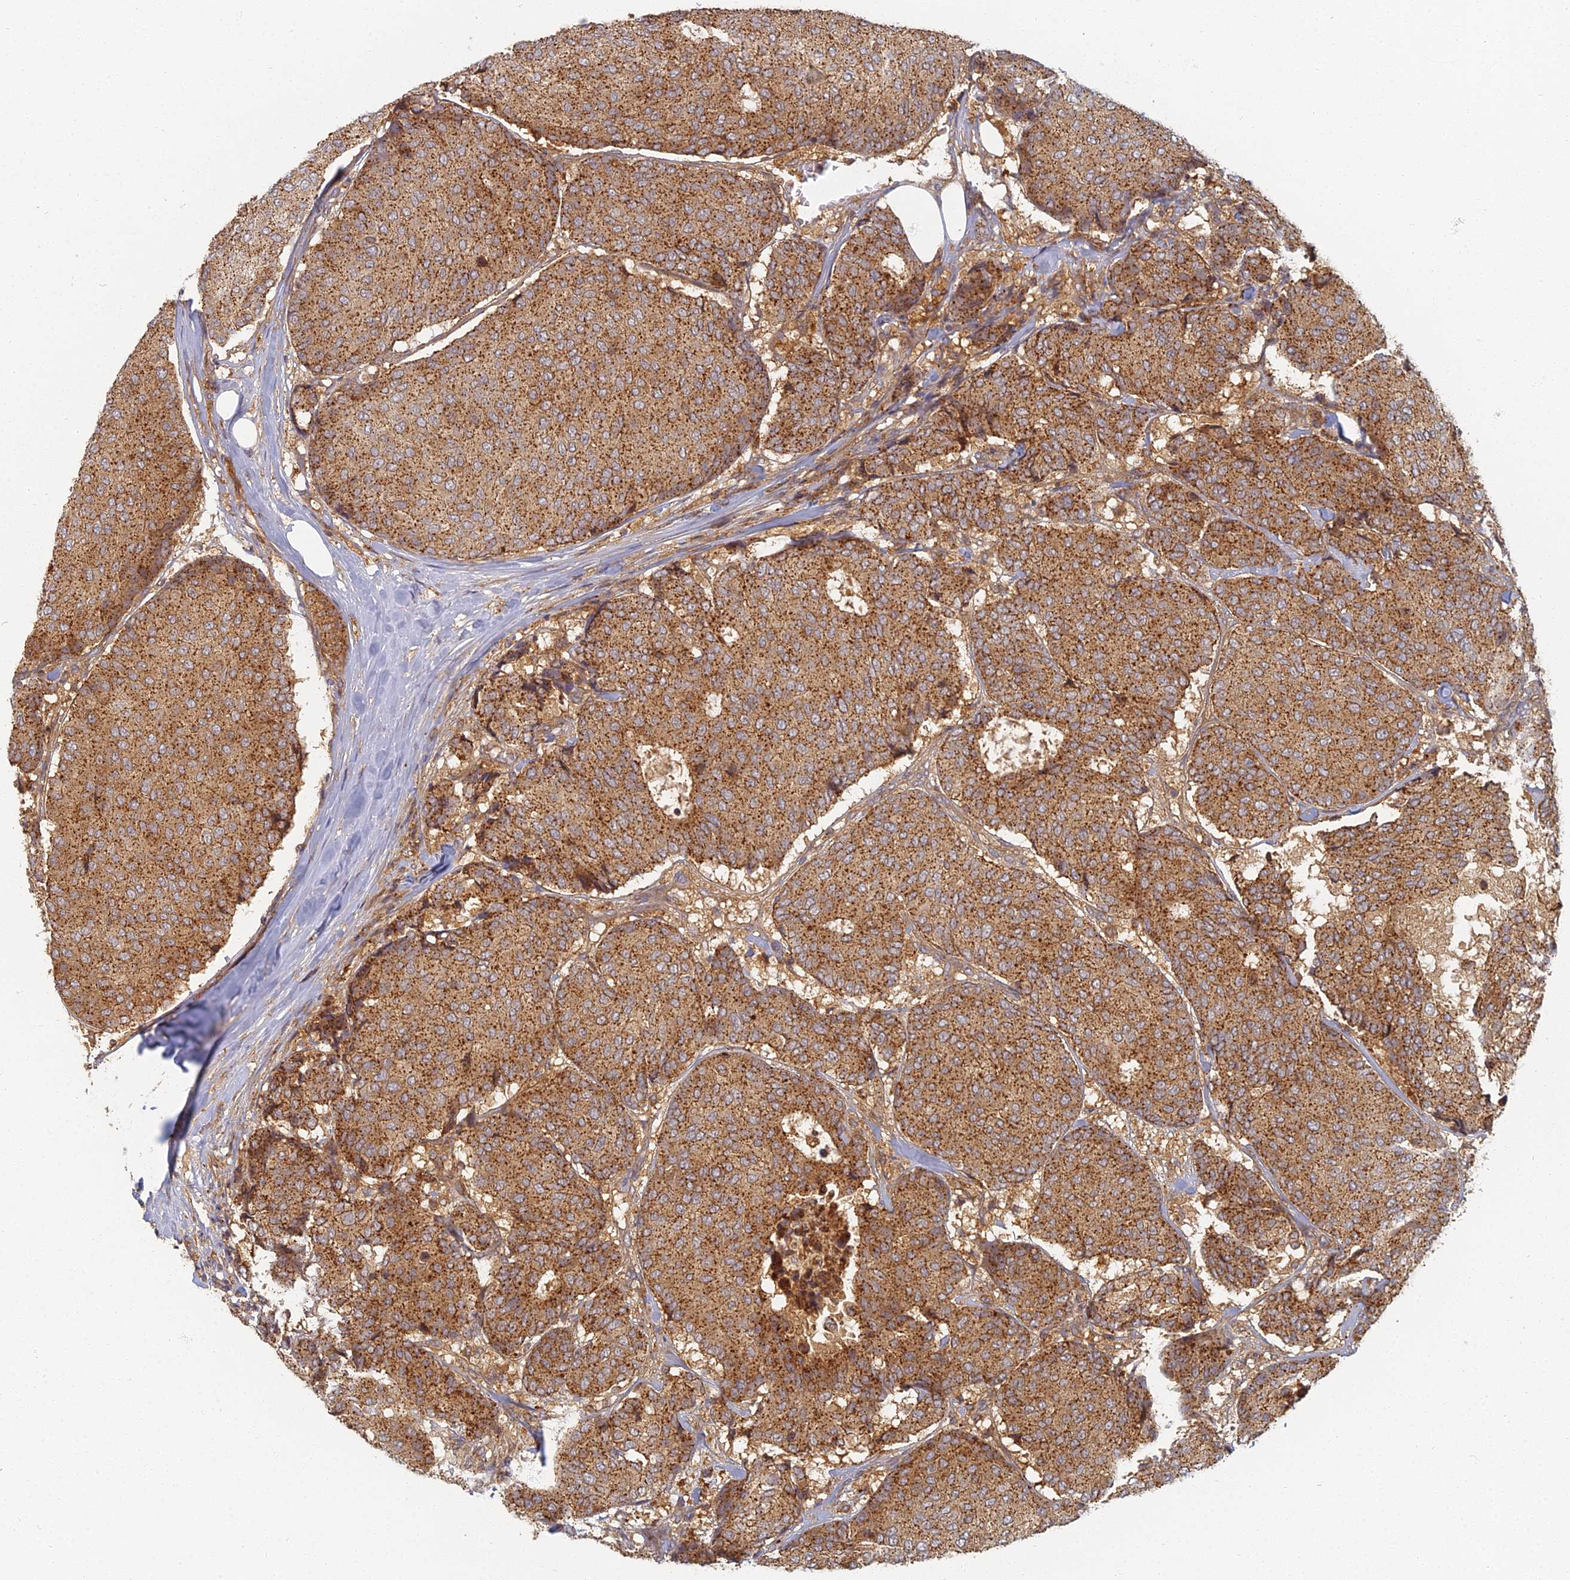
{"staining": {"intensity": "moderate", "quantity": ">75%", "location": "cytoplasmic/membranous"}, "tissue": "breast cancer", "cell_type": "Tumor cells", "image_type": "cancer", "snomed": [{"axis": "morphology", "description": "Duct carcinoma"}, {"axis": "topography", "description": "Breast"}], "caption": "Human intraductal carcinoma (breast) stained with a protein marker reveals moderate staining in tumor cells.", "gene": "INO80D", "patient": {"sex": "female", "age": 75}}